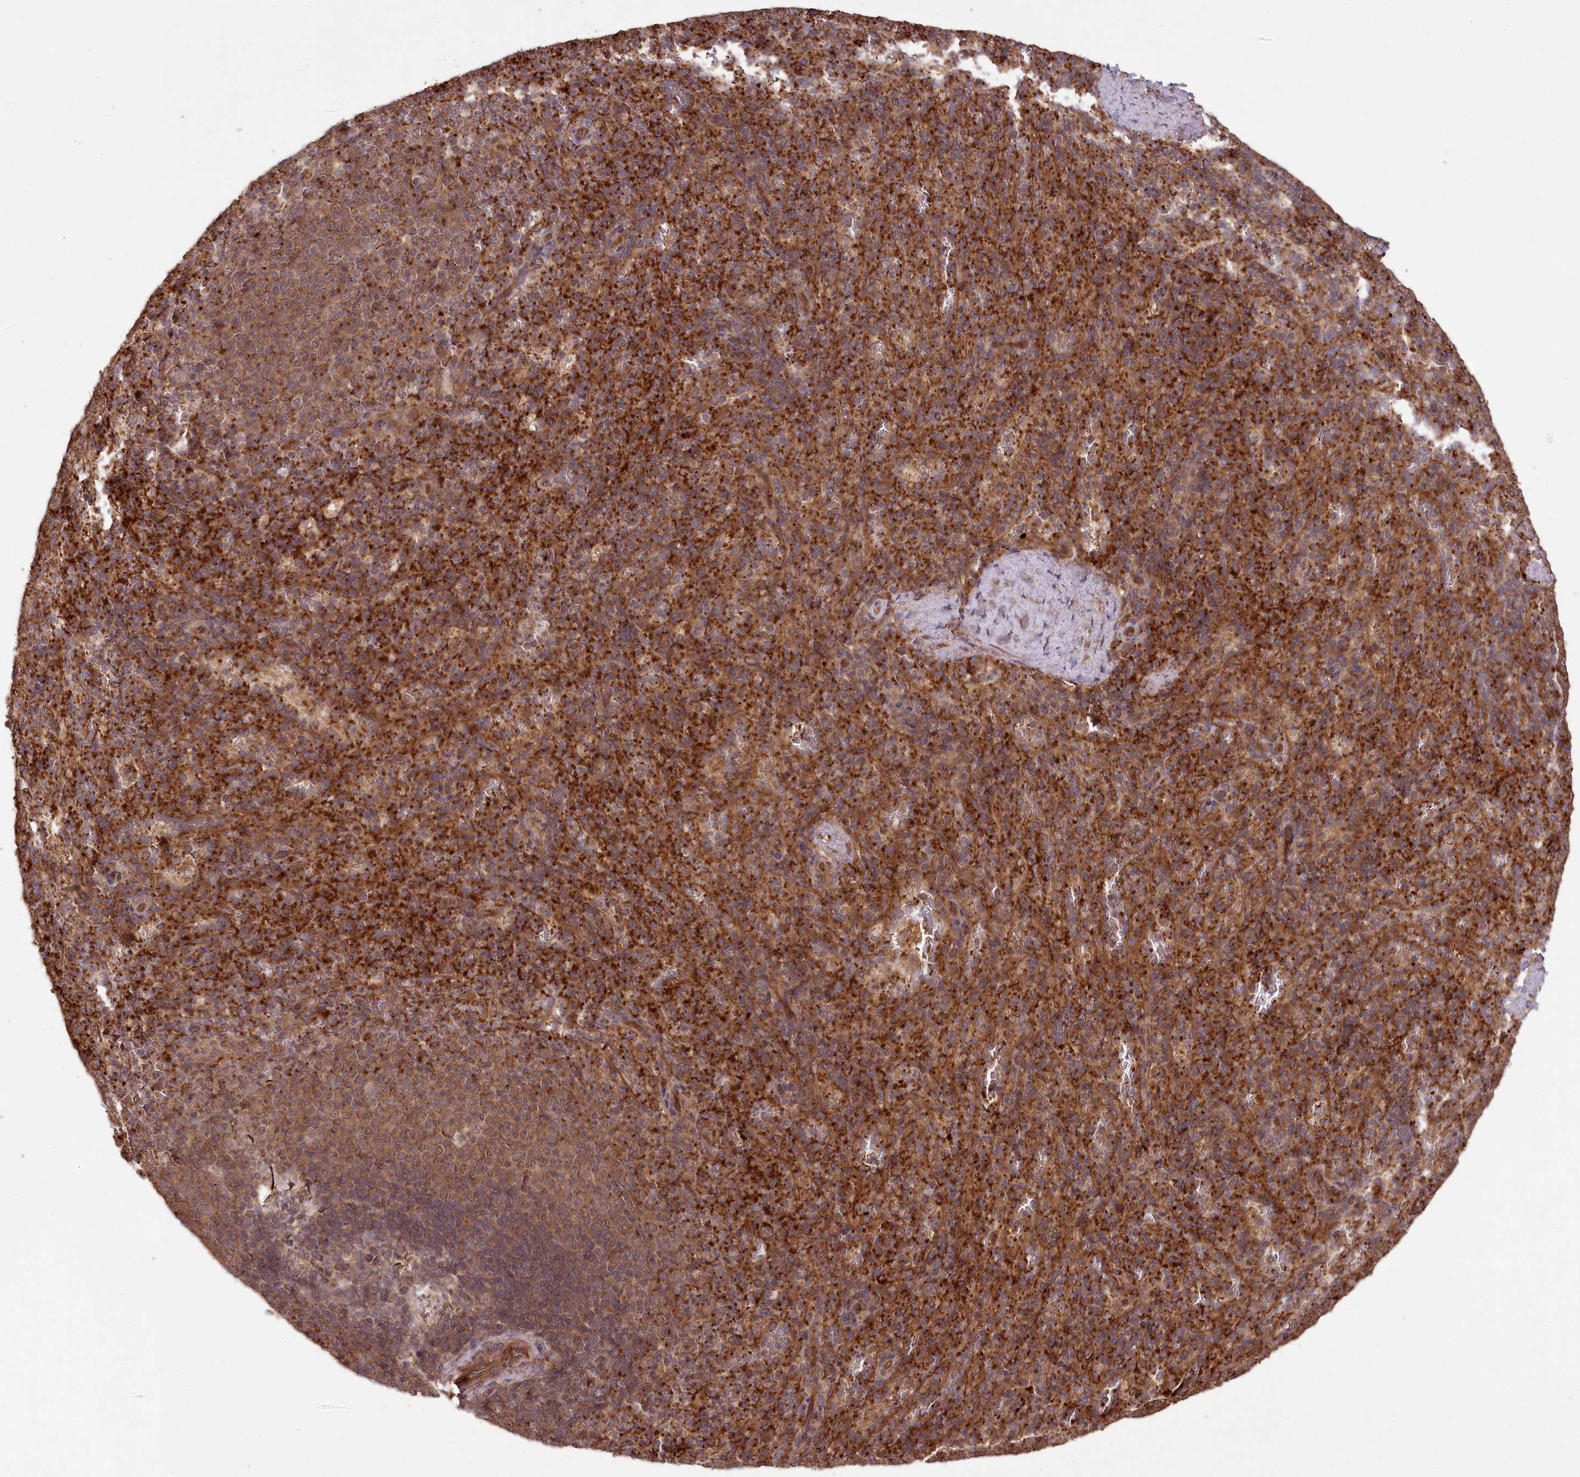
{"staining": {"intensity": "strong", "quantity": "25%-75%", "location": "cytoplasmic/membranous"}, "tissue": "spleen", "cell_type": "Cells in red pulp", "image_type": "normal", "snomed": [{"axis": "morphology", "description": "Normal tissue, NOS"}, {"axis": "topography", "description": "Spleen"}], "caption": "An image showing strong cytoplasmic/membranous positivity in about 25%-75% of cells in red pulp in normal spleen, as visualized by brown immunohistochemical staining.", "gene": "CARD19", "patient": {"sex": "female", "age": 21}}